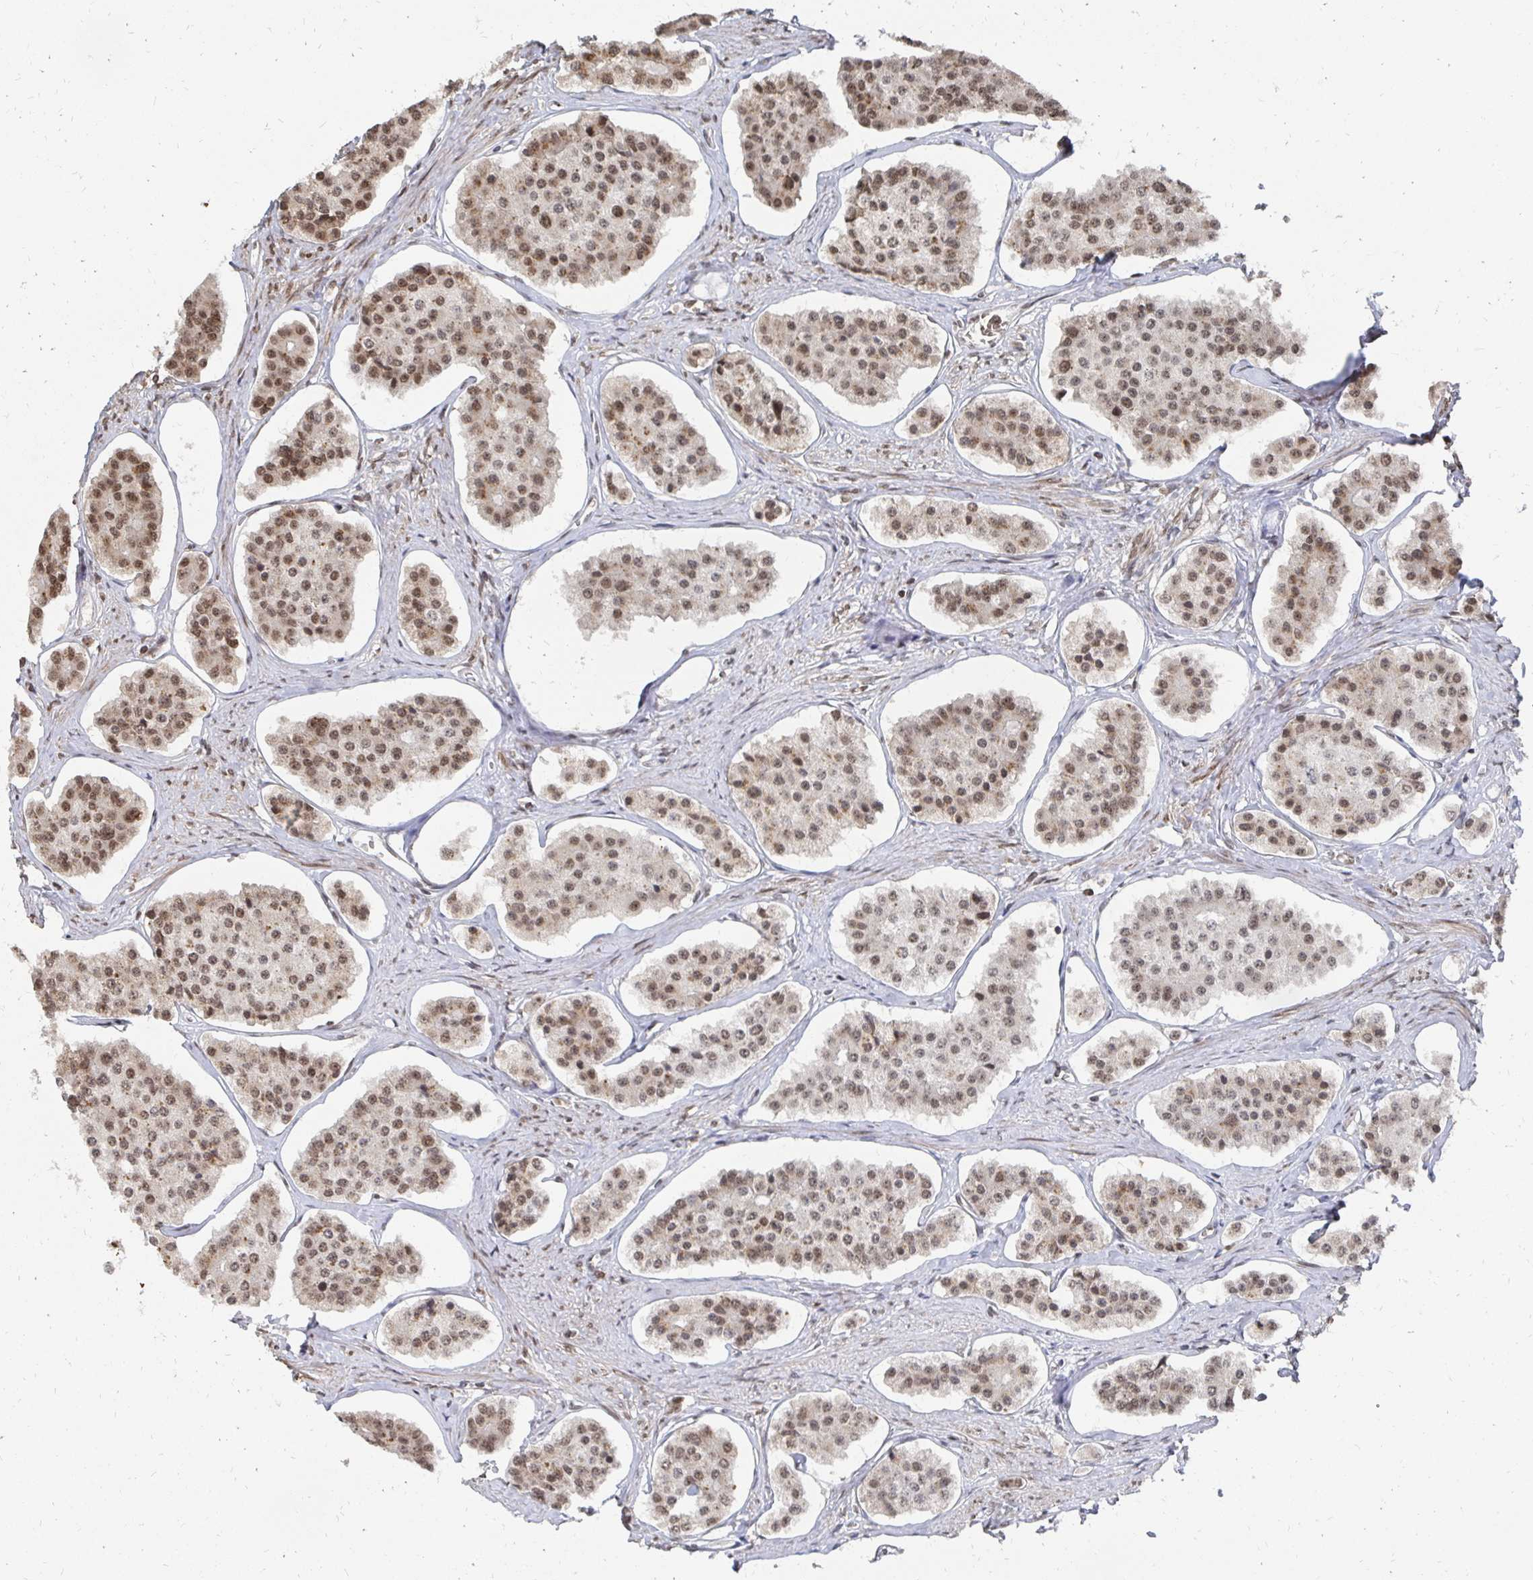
{"staining": {"intensity": "moderate", "quantity": ">75%", "location": "nuclear"}, "tissue": "carcinoid", "cell_type": "Tumor cells", "image_type": "cancer", "snomed": [{"axis": "morphology", "description": "Carcinoid, malignant, NOS"}, {"axis": "topography", "description": "Small intestine"}], "caption": "The photomicrograph displays a brown stain indicating the presence of a protein in the nuclear of tumor cells in malignant carcinoid. (Stains: DAB (3,3'-diaminobenzidine) in brown, nuclei in blue, Microscopy: brightfield microscopy at high magnification).", "gene": "GTF3C6", "patient": {"sex": "female", "age": 65}}